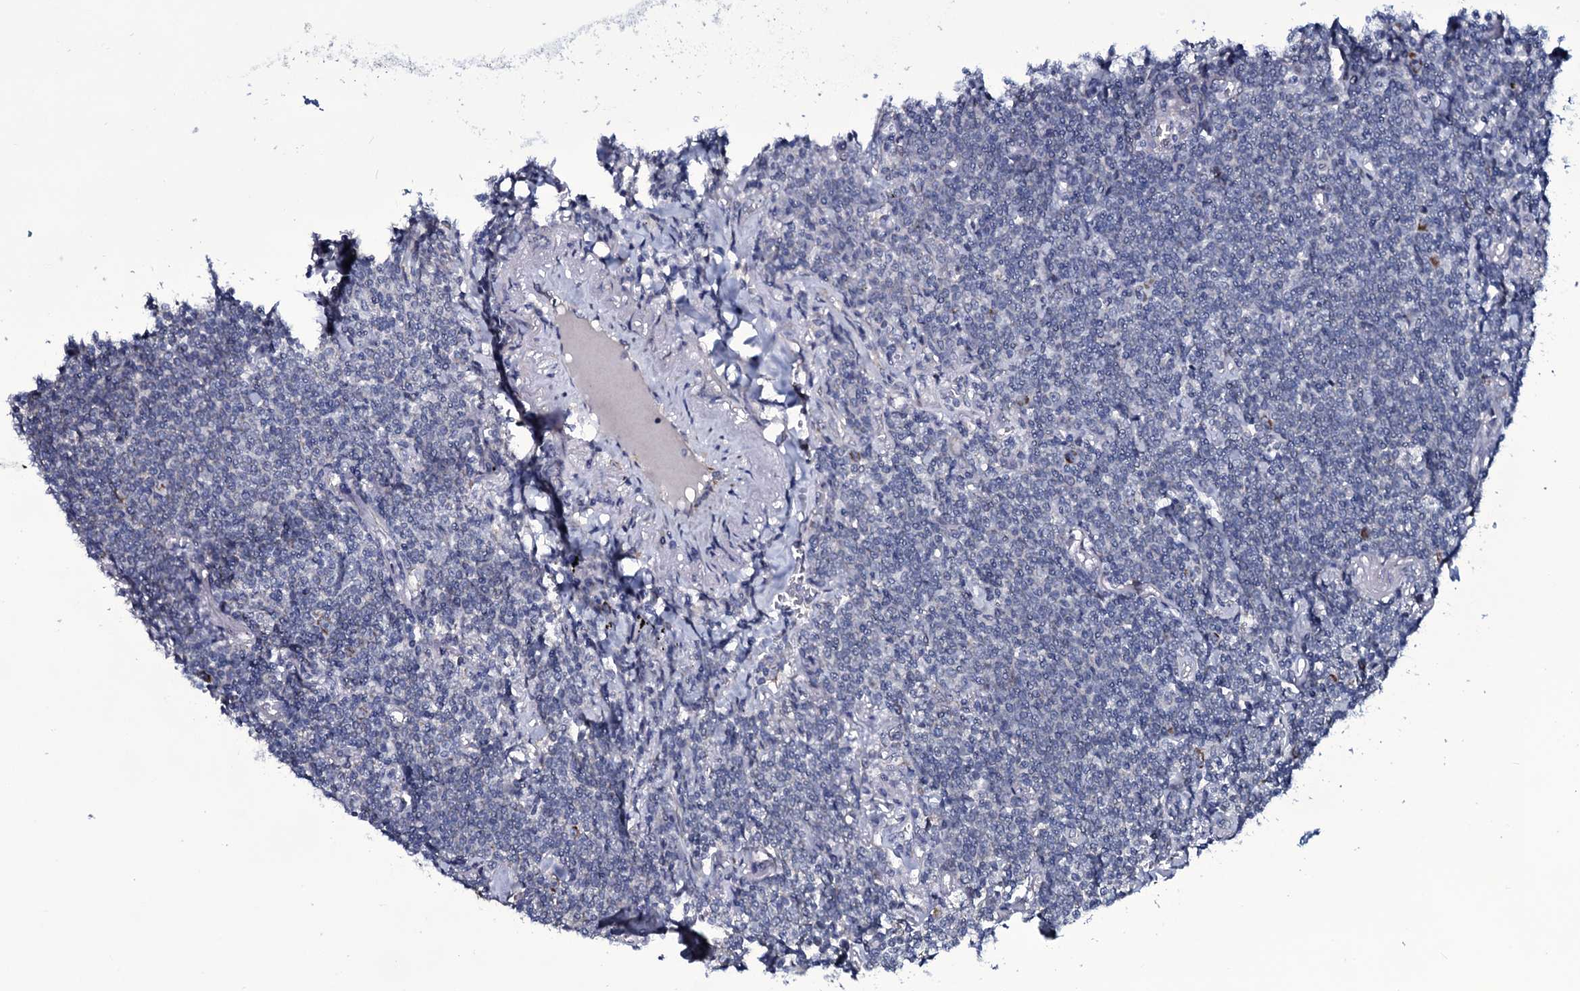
{"staining": {"intensity": "negative", "quantity": "none", "location": "none"}, "tissue": "lymphoma", "cell_type": "Tumor cells", "image_type": "cancer", "snomed": [{"axis": "morphology", "description": "Malignant lymphoma, non-Hodgkin's type, Low grade"}, {"axis": "topography", "description": "Lung"}], "caption": "This is an immunohistochemistry (IHC) micrograph of human low-grade malignant lymphoma, non-Hodgkin's type. There is no positivity in tumor cells.", "gene": "WIPF3", "patient": {"sex": "female", "age": 71}}